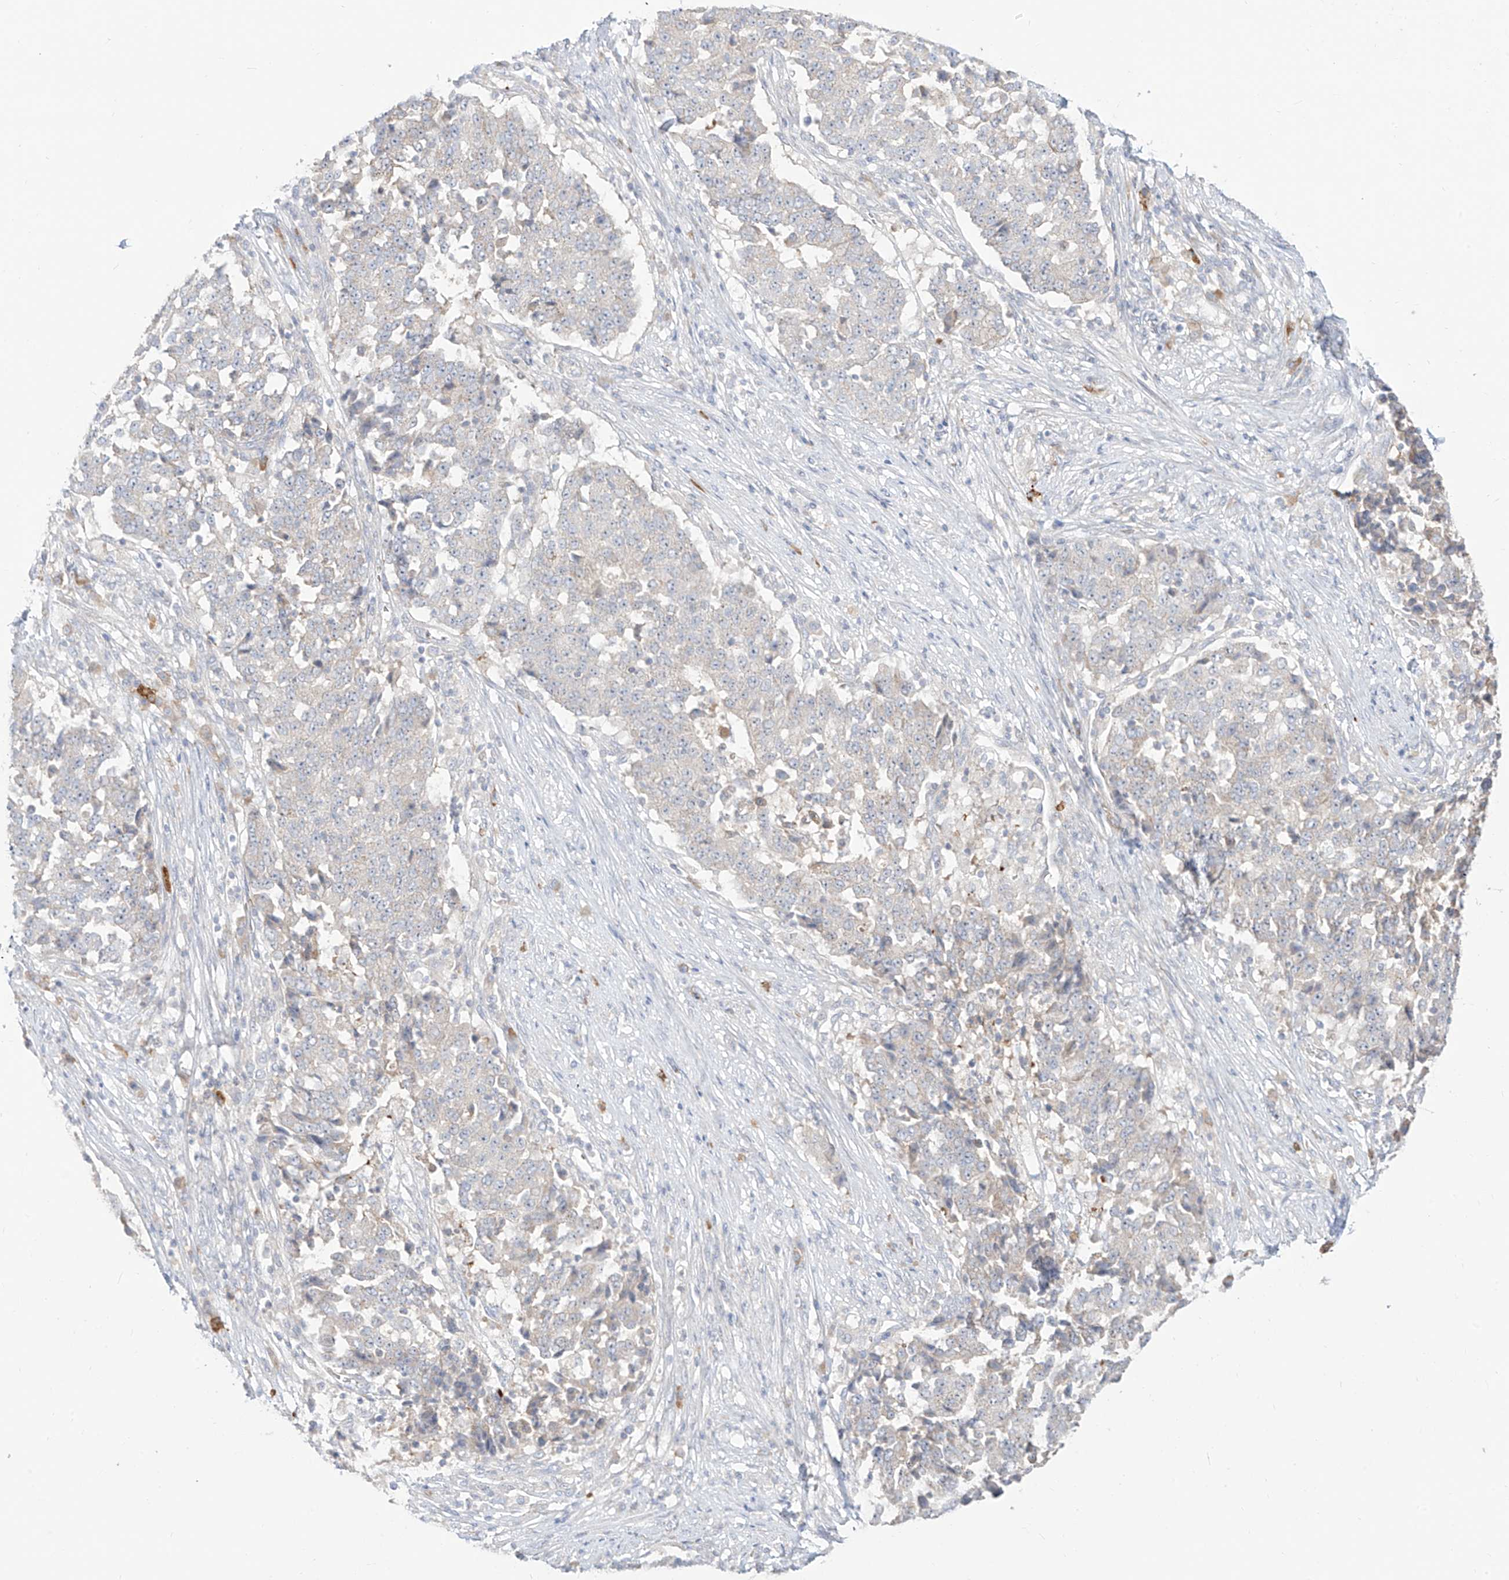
{"staining": {"intensity": "negative", "quantity": "none", "location": "none"}, "tissue": "stomach cancer", "cell_type": "Tumor cells", "image_type": "cancer", "snomed": [{"axis": "morphology", "description": "Adenocarcinoma, NOS"}, {"axis": "topography", "description": "Stomach"}], "caption": "The image shows no significant staining in tumor cells of stomach cancer.", "gene": "SYTL3", "patient": {"sex": "male", "age": 59}}